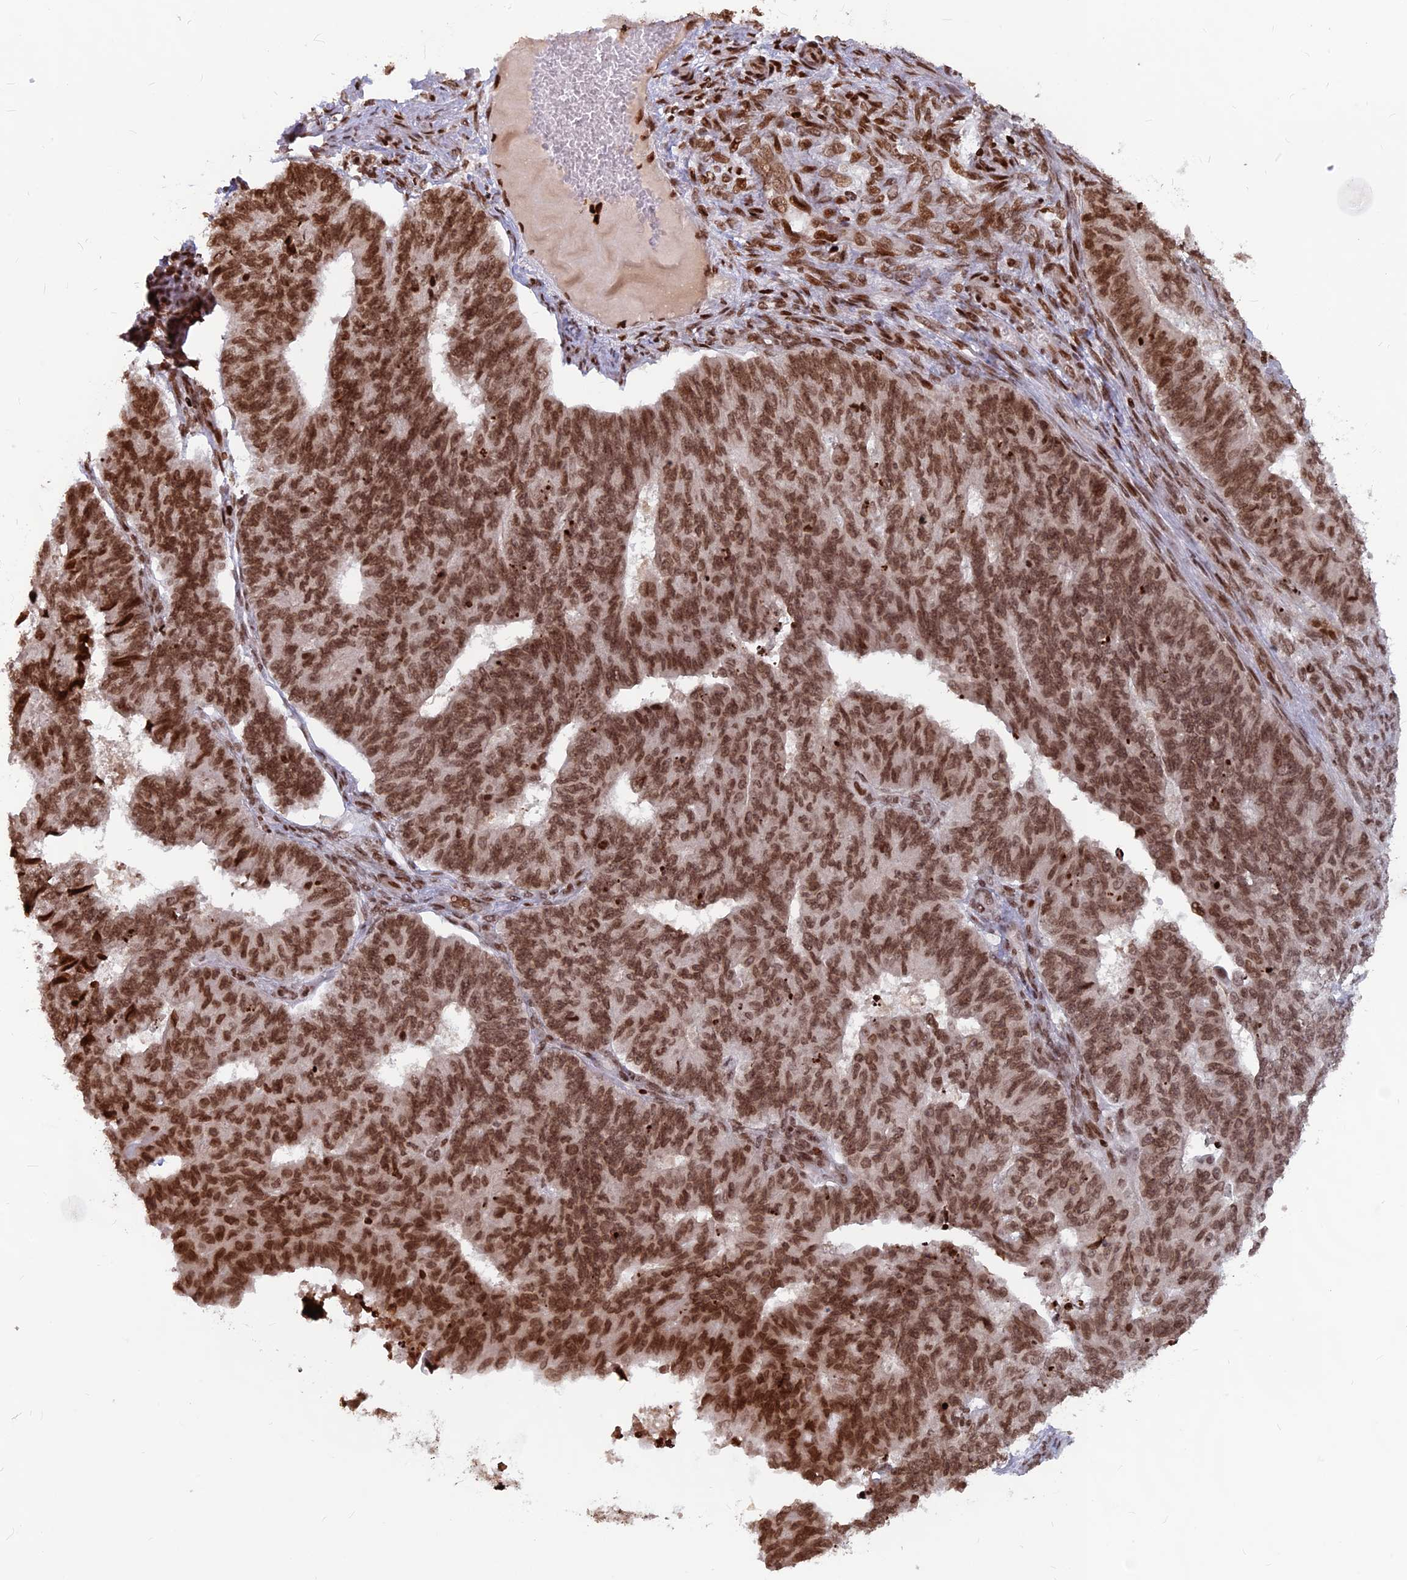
{"staining": {"intensity": "strong", "quantity": ">75%", "location": "nuclear"}, "tissue": "endometrial cancer", "cell_type": "Tumor cells", "image_type": "cancer", "snomed": [{"axis": "morphology", "description": "Adenocarcinoma, NOS"}, {"axis": "topography", "description": "Endometrium"}], "caption": "This is a histology image of immunohistochemistry staining of endometrial cancer, which shows strong staining in the nuclear of tumor cells.", "gene": "TET2", "patient": {"sex": "female", "age": 32}}